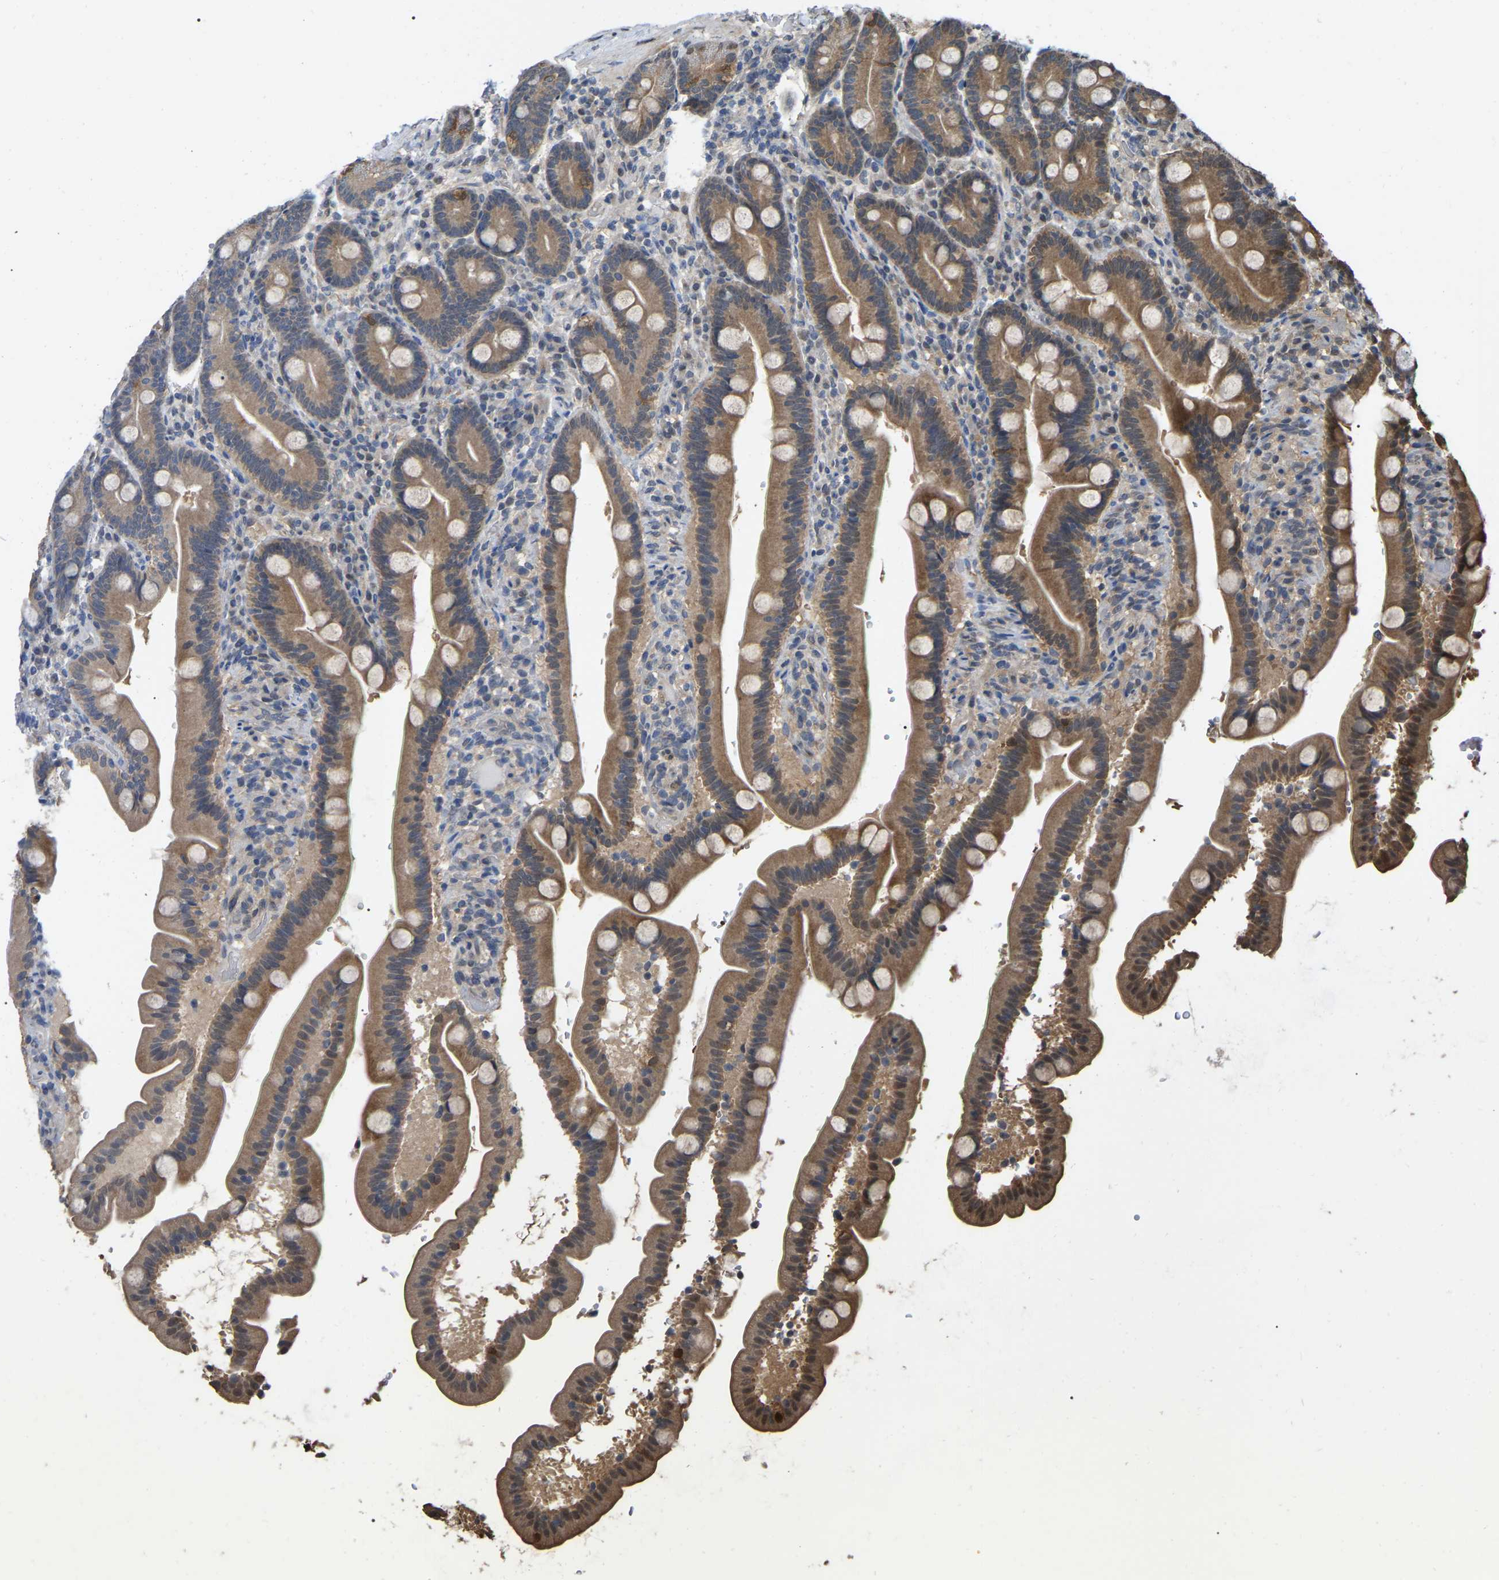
{"staining": {"intensity": "moderate", "quantity": ">75%", "location": "cytoplasmic/membranous"}, "tissue": "duodenum", "cell_type": "Glandular cells", "image_type": "normal", "snomed": [{"axis": "morphology", "description": "Normal tissue, NOS"}, {"axis": "topography", "description": "Duodenum"}], "caption": "Protein analysis of normal duodenum exhibits moderate cytoplasmic/membranous positivity in approximately >75% of glandular cells. The staining was performed using DAB, with brown indicating positive protein expression. Nuclei are stained blue with hematoxylin.", "gene": "FAM219A", "patient": {"sex": "male", "age": 54}}